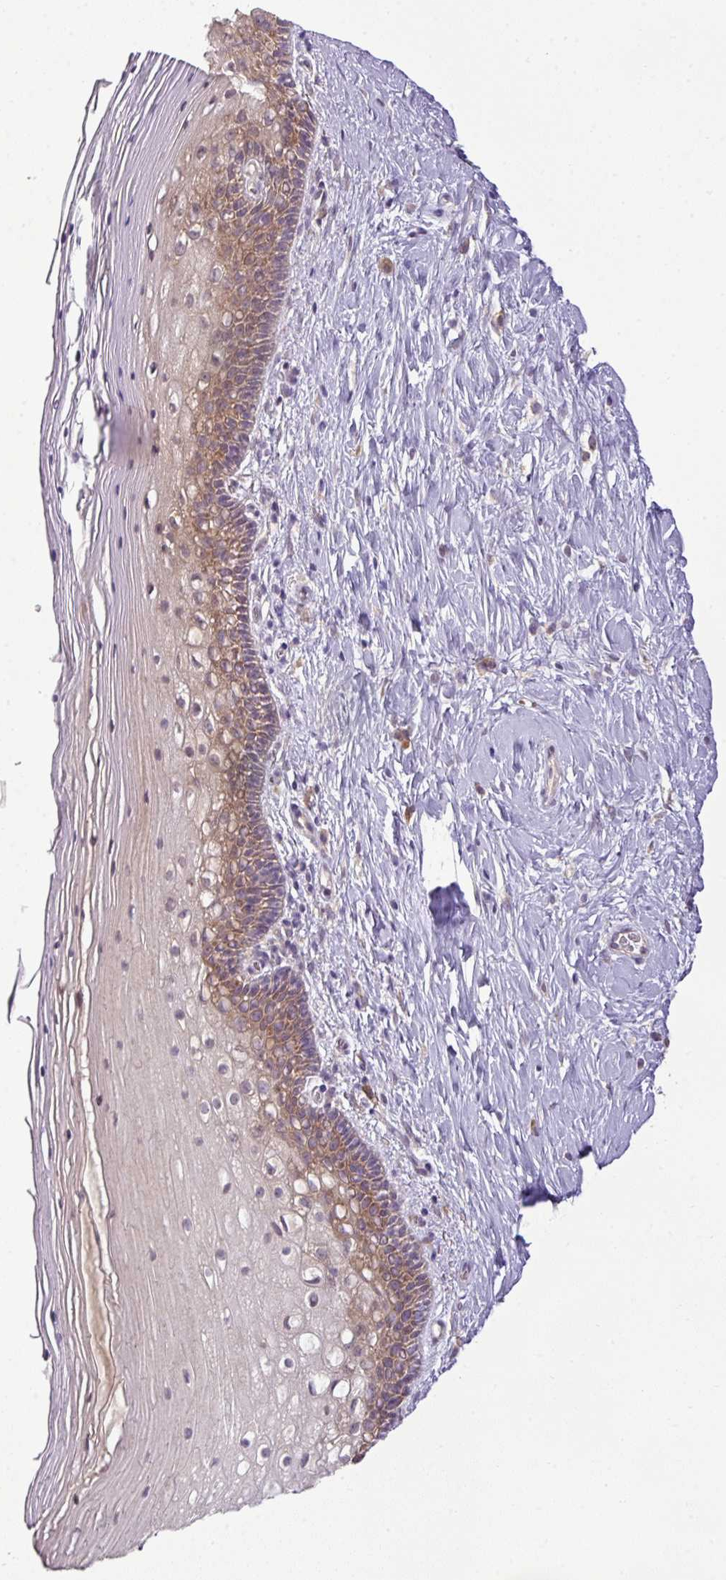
{"staining": {"intensity": "moderate", "quantity": ">75%", "location": "cytoplasmic/membranous"}, "tissue": "cervix", "cell_type": "Glandular cells", "image_type": "normal", "snomed": [{"axis": "morphology", "description": "Normal tissue, NOS"}, {"axis": "topography", "description": "Cervix"}], "caption": "Glandular cells display medium levels of moderate cytoplasmic/membranous expression in approximately >75% of cells in normal cervix.", "gene": "DNAAF4", "patient": {"sex": "female", "age": 36}}